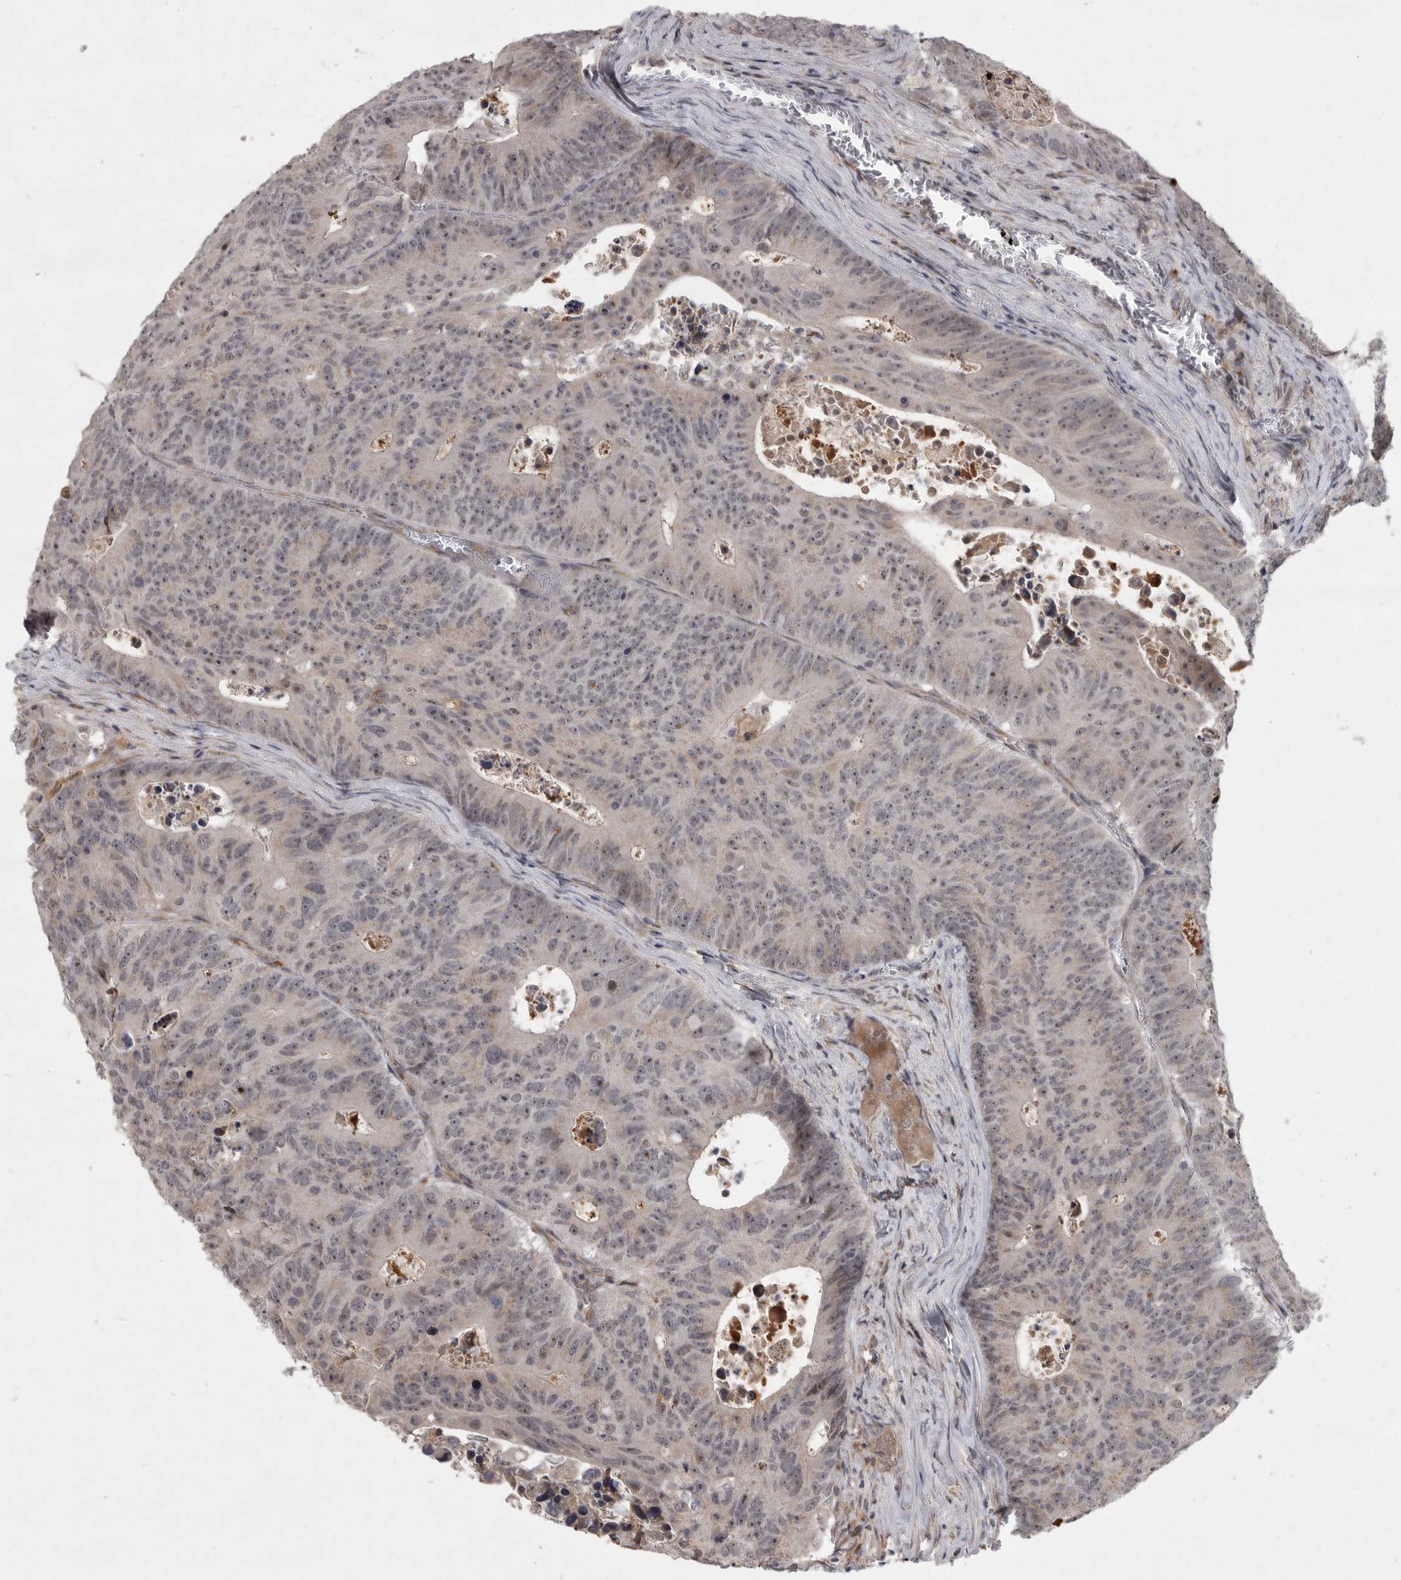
{"staining": {"intensity": "weak", "quantity": "<25%", "location": "nuclear"}, "tissue": "colorectal cancer", "cell_type": "Tumor cells", "image_type": "cancer", "snomed": [{"axis": "morphology", "description": "Adenocarcinoma, NOS"}, {"axis": "topography", "description": "Colon"}], "caption": "Adenocarcinoma (colorectal) stained for a protein using immunohistochemistry (IHC) displays no positivity tumor cells.", "gene": "MAN2A1", "patient": {"sex": "male", "age": 87}}